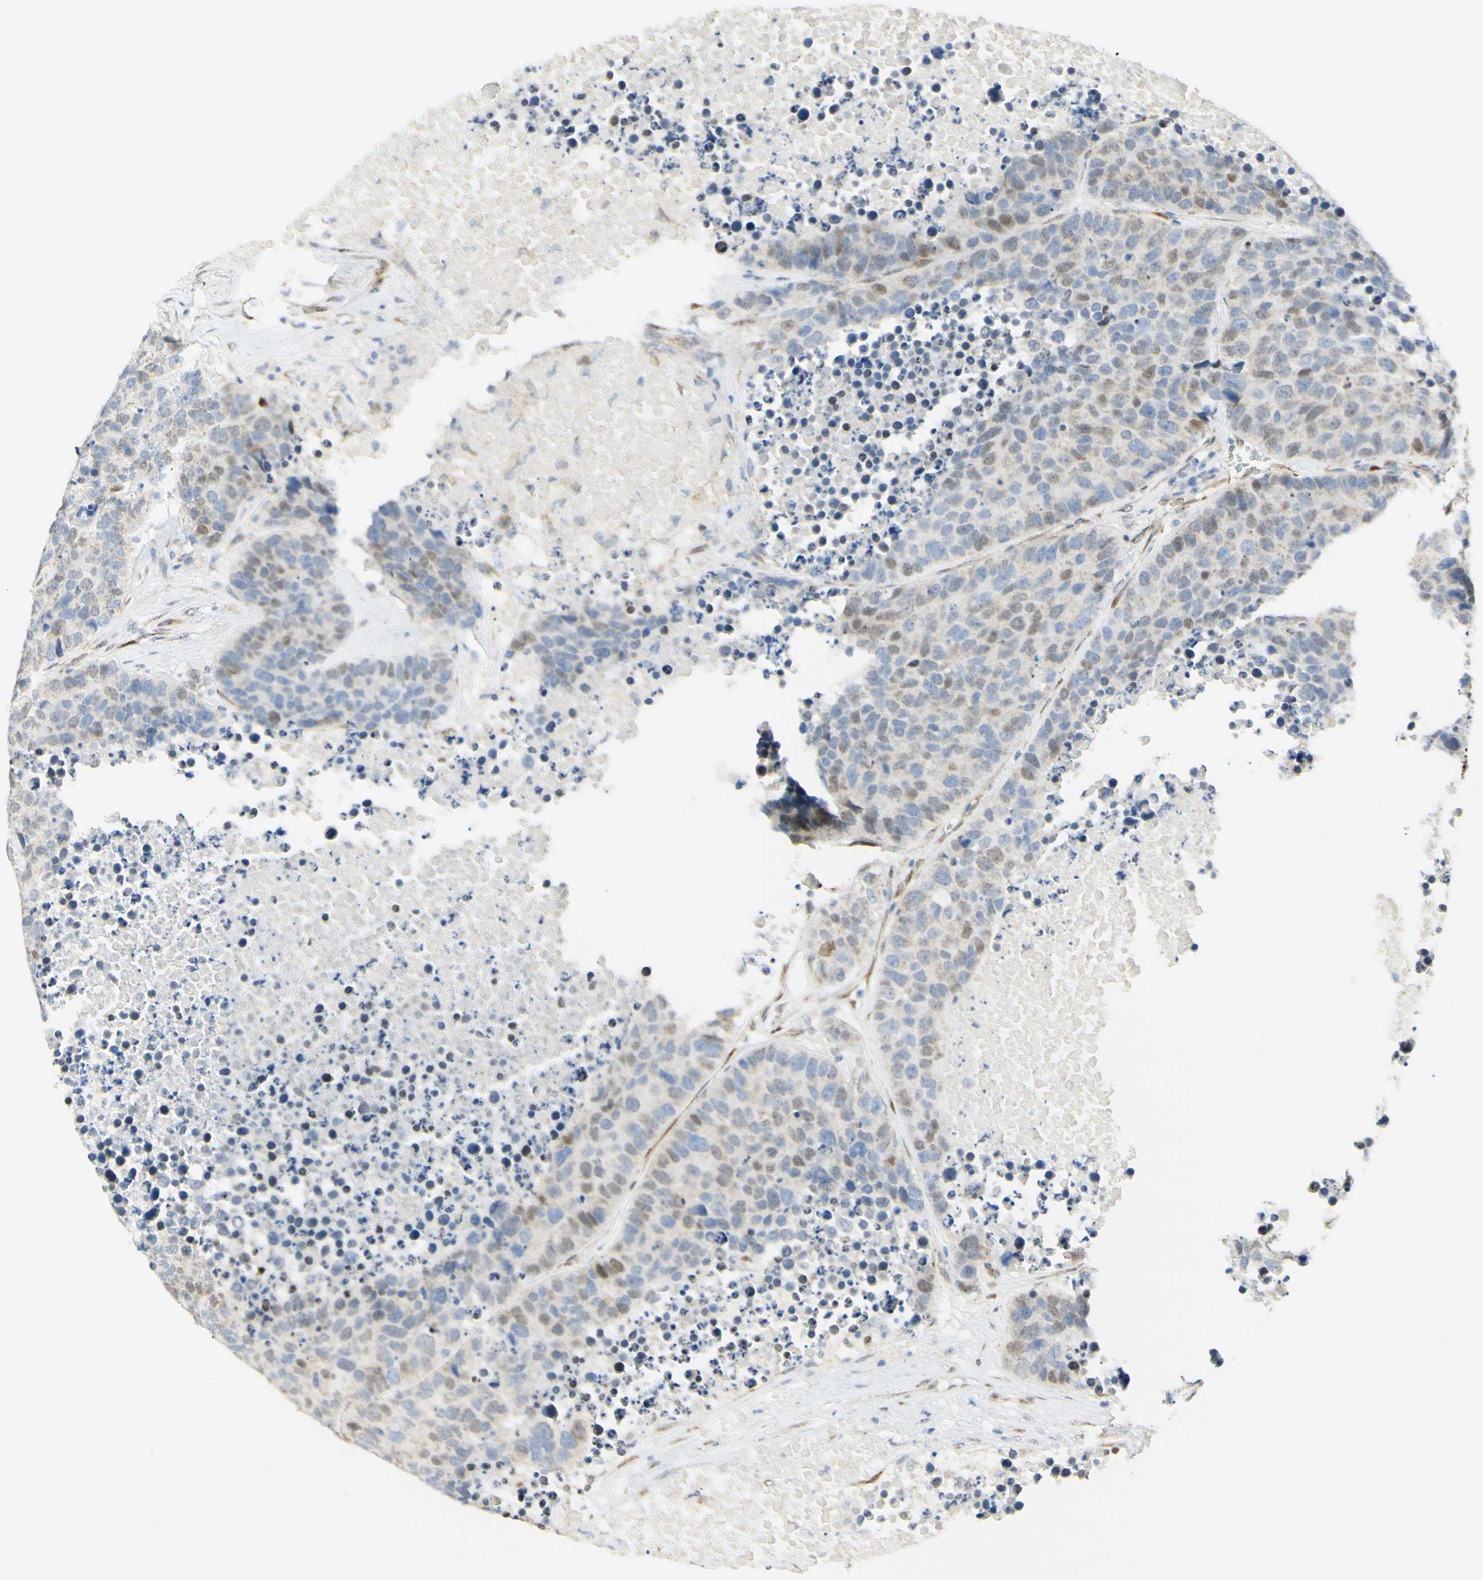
{"staining": {"intensity": "weak", "quantity": "25%-75%", "location": "nuclear"}, "tissue": "carcinoid", "cell_type": "Tumor cells", "image_type": "cancer", "snomed": [{"axis": "morphology", "description": "Carcinoid, malignant, NOS"}, {"axis": "topography", "description": "Lung"}], "caption": "Tumor cells show low levels of weak nuclear expression in about 25%-75% of cells in human carcinoid.", "gene": "E2F1", "patient": {"sex": "male", "age": 60}}